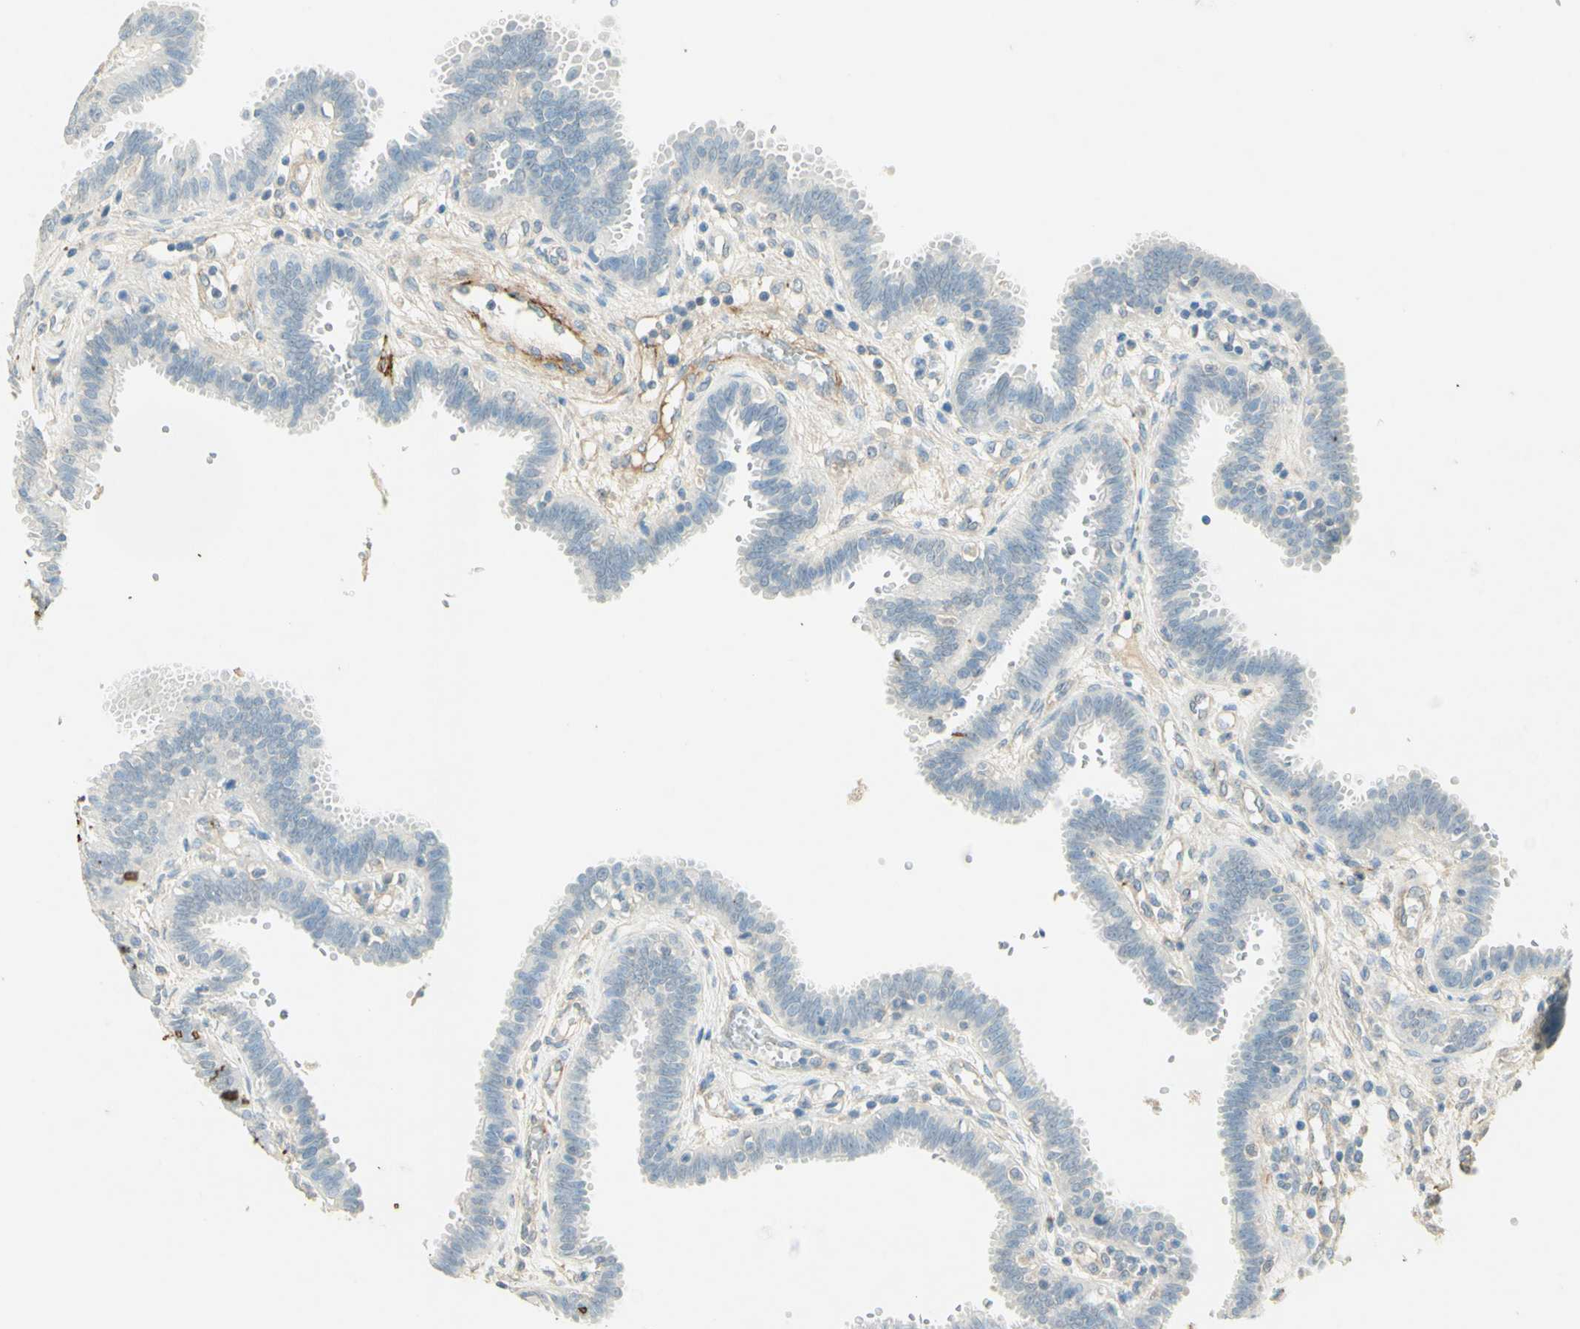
{"staining": {"intensity": "strong", "quantity": "25%-75%", "location": "cytoplasmic/membranous"}, "tissue": "fallopian tube", "cell_type": "Glandular cells", "image_type": "normal", "snomed": [{"axis": "morphology", "description": "Normal tissue, NOS"}, {"axis": "topography", "description": "Fallopian tube"}], "caption": "IHC of benign fallopian tube reveals high levels of strong cytoplasmic/membranous expression in approximately 25%-75% of glandular cells.", "gene": "TNN", "patient": {"sex": "female", "age": 32}}